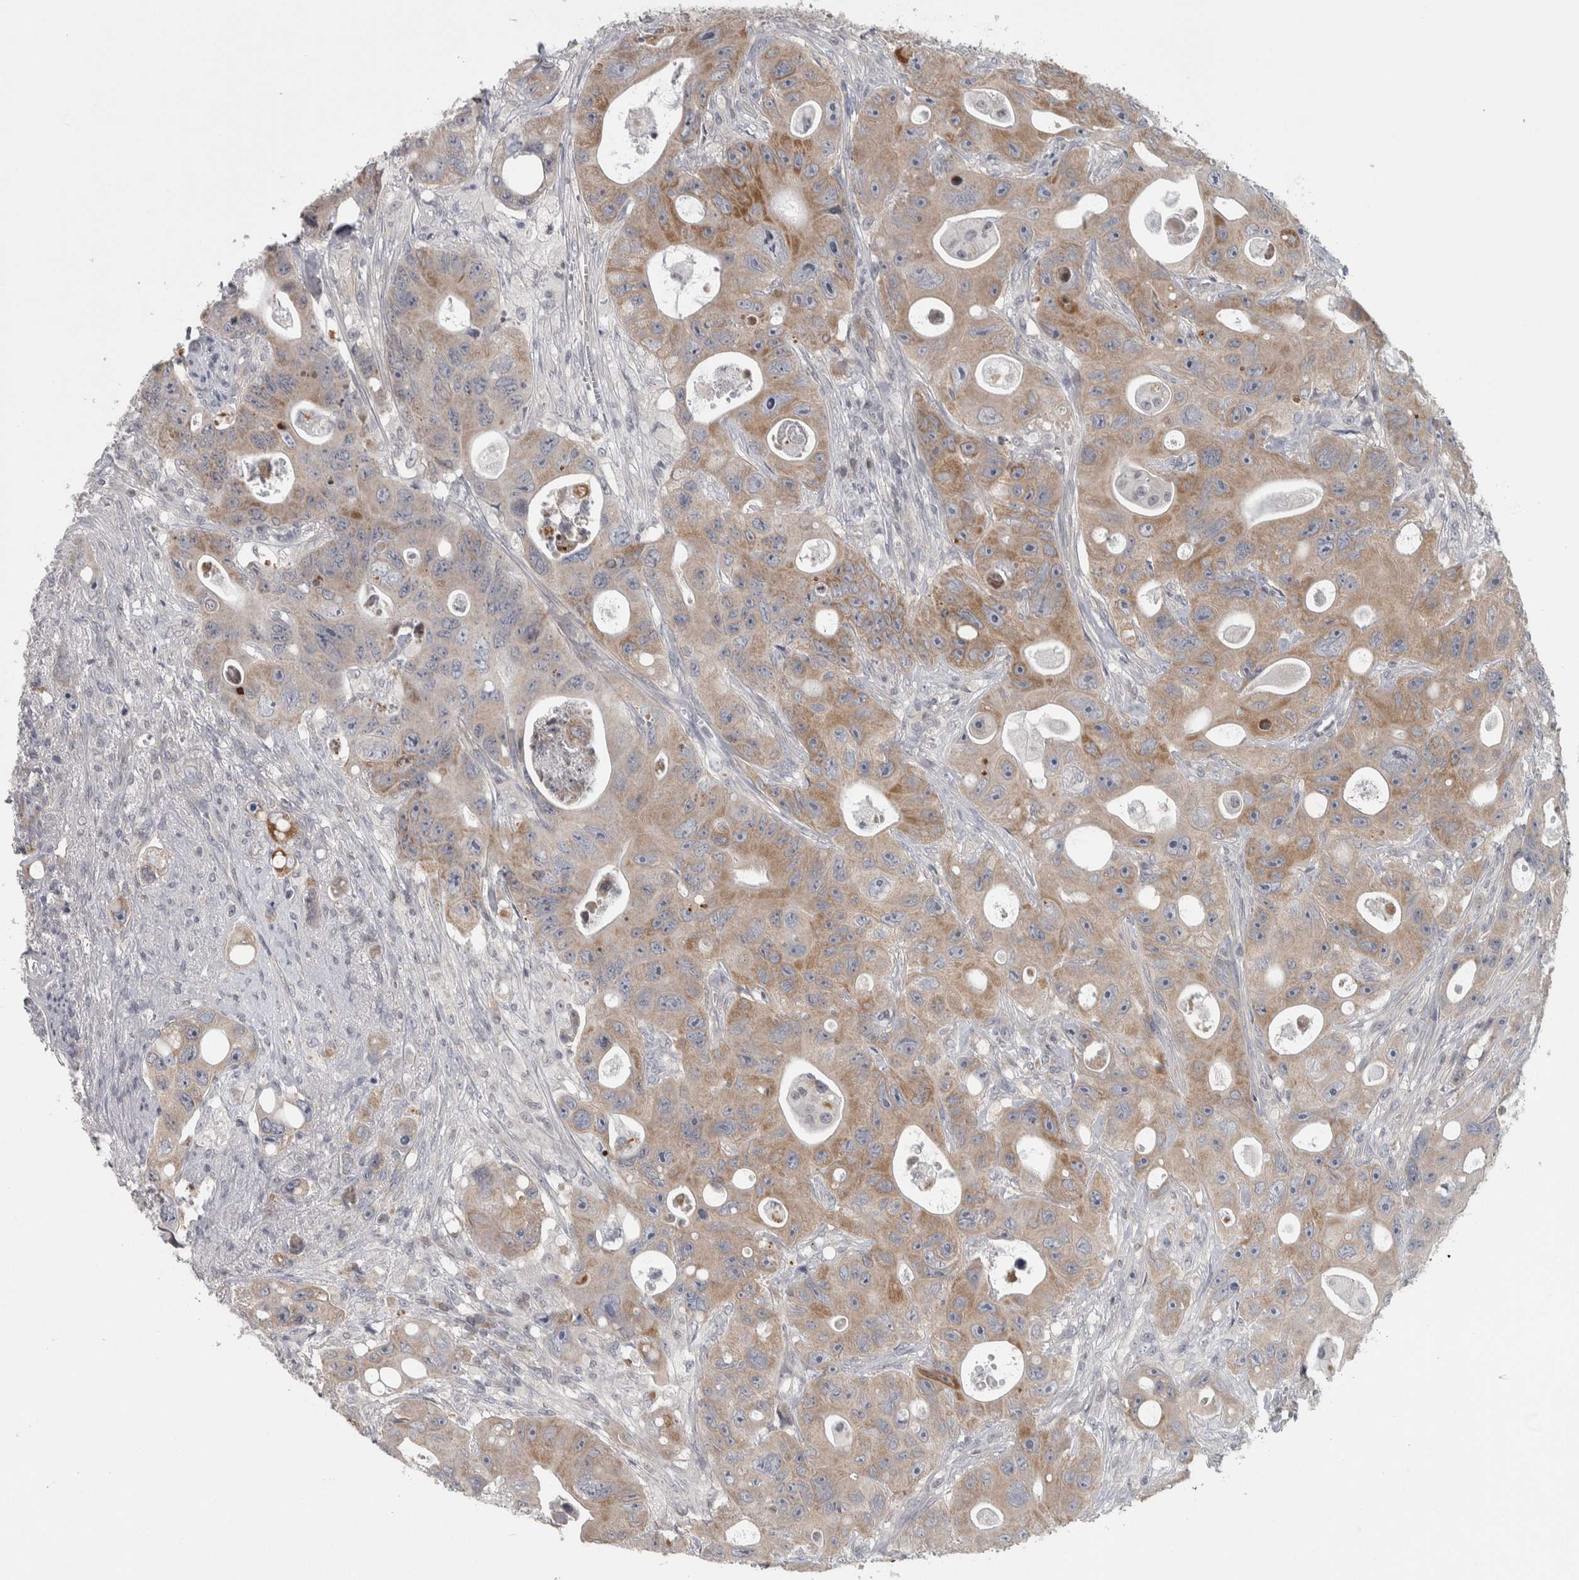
{"staining": {"intensity": "moderate", "quantity": "25%-75%", "location": "cytoplasmic/membranous"}, "tissue": "colorectal cancer", "cell_type": "Tumor cells", "image_type": "cancer", "snomed": [{"axis": "morphology", "description": "Adenocarcinoma, NOS"}, {"axis": "topography", "description": "Colon"}], "caption": "Immunohistochemistry of human adenocarcinoma (colorectal) reveals medium levels of moderate cytoplasmic/membranous positivity in about 25%-75% of tumor cells. (IHC, brightfield microscopy, high magnification).", "gene": "CWC27", "patient": {"sex": "female", "age": 46}}